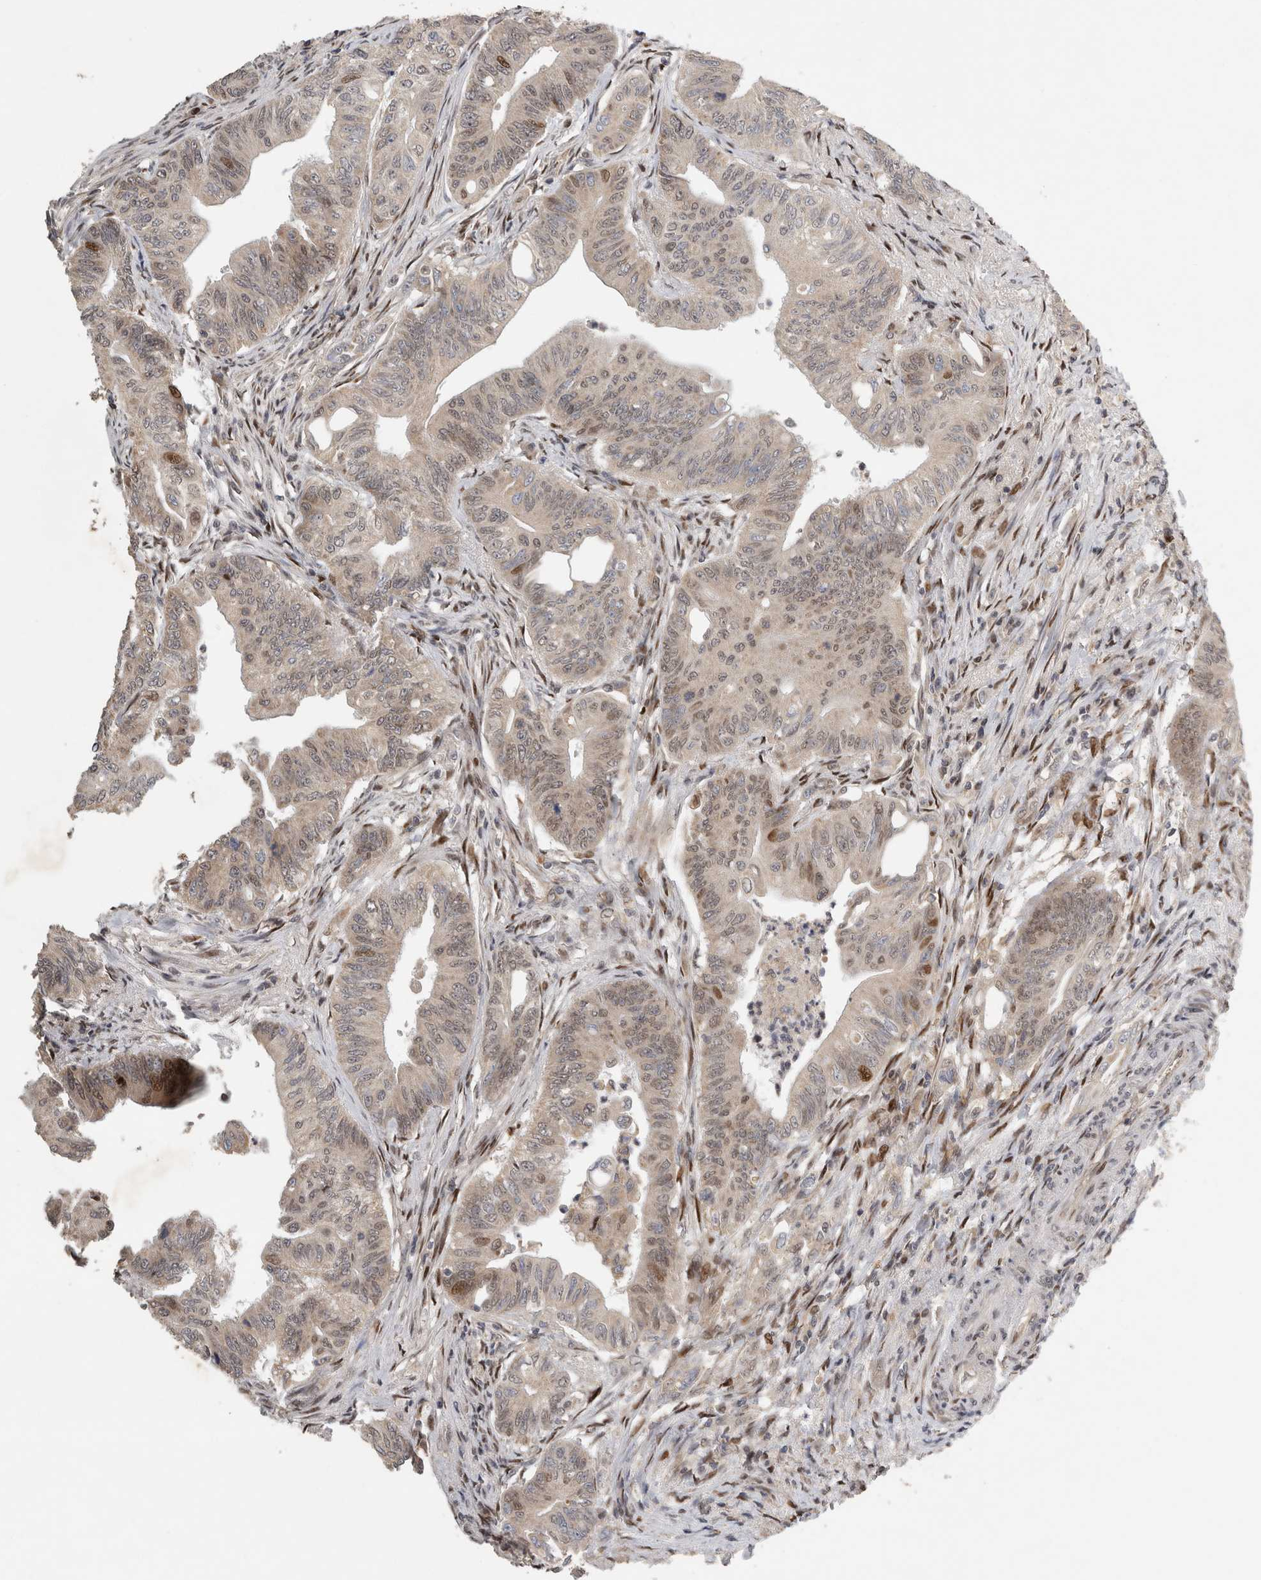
{"staining": {"intensity": "moderate", "quantity": "<25%", "location": "nuclear"}, "tissue": "colorectal cancer", "cell_type": "Tumor cells", "image_type": "cancer", "snomed": [{"axis": "morphology", "description": "Adenoma, NOS"}, {"axis": "morphology", "description": "Adenocarcinoma, NOS"}, {"axis": "topography", "description": "Colon"}], "caption": "IHC staining of adenocarcinoma (colorectal), which reveals low levels of moderate nuclear expression in about <25% of tumor cells indicating moderate nuclear protein staining. The staining was performed using DAB (3,3'-diaminobenzidine) (brown) for protein detection and nuclei were counterstained in hematoxylin (blue).", "gene": "C8orf58", "patient": {"sex": "male", "age": 79}}